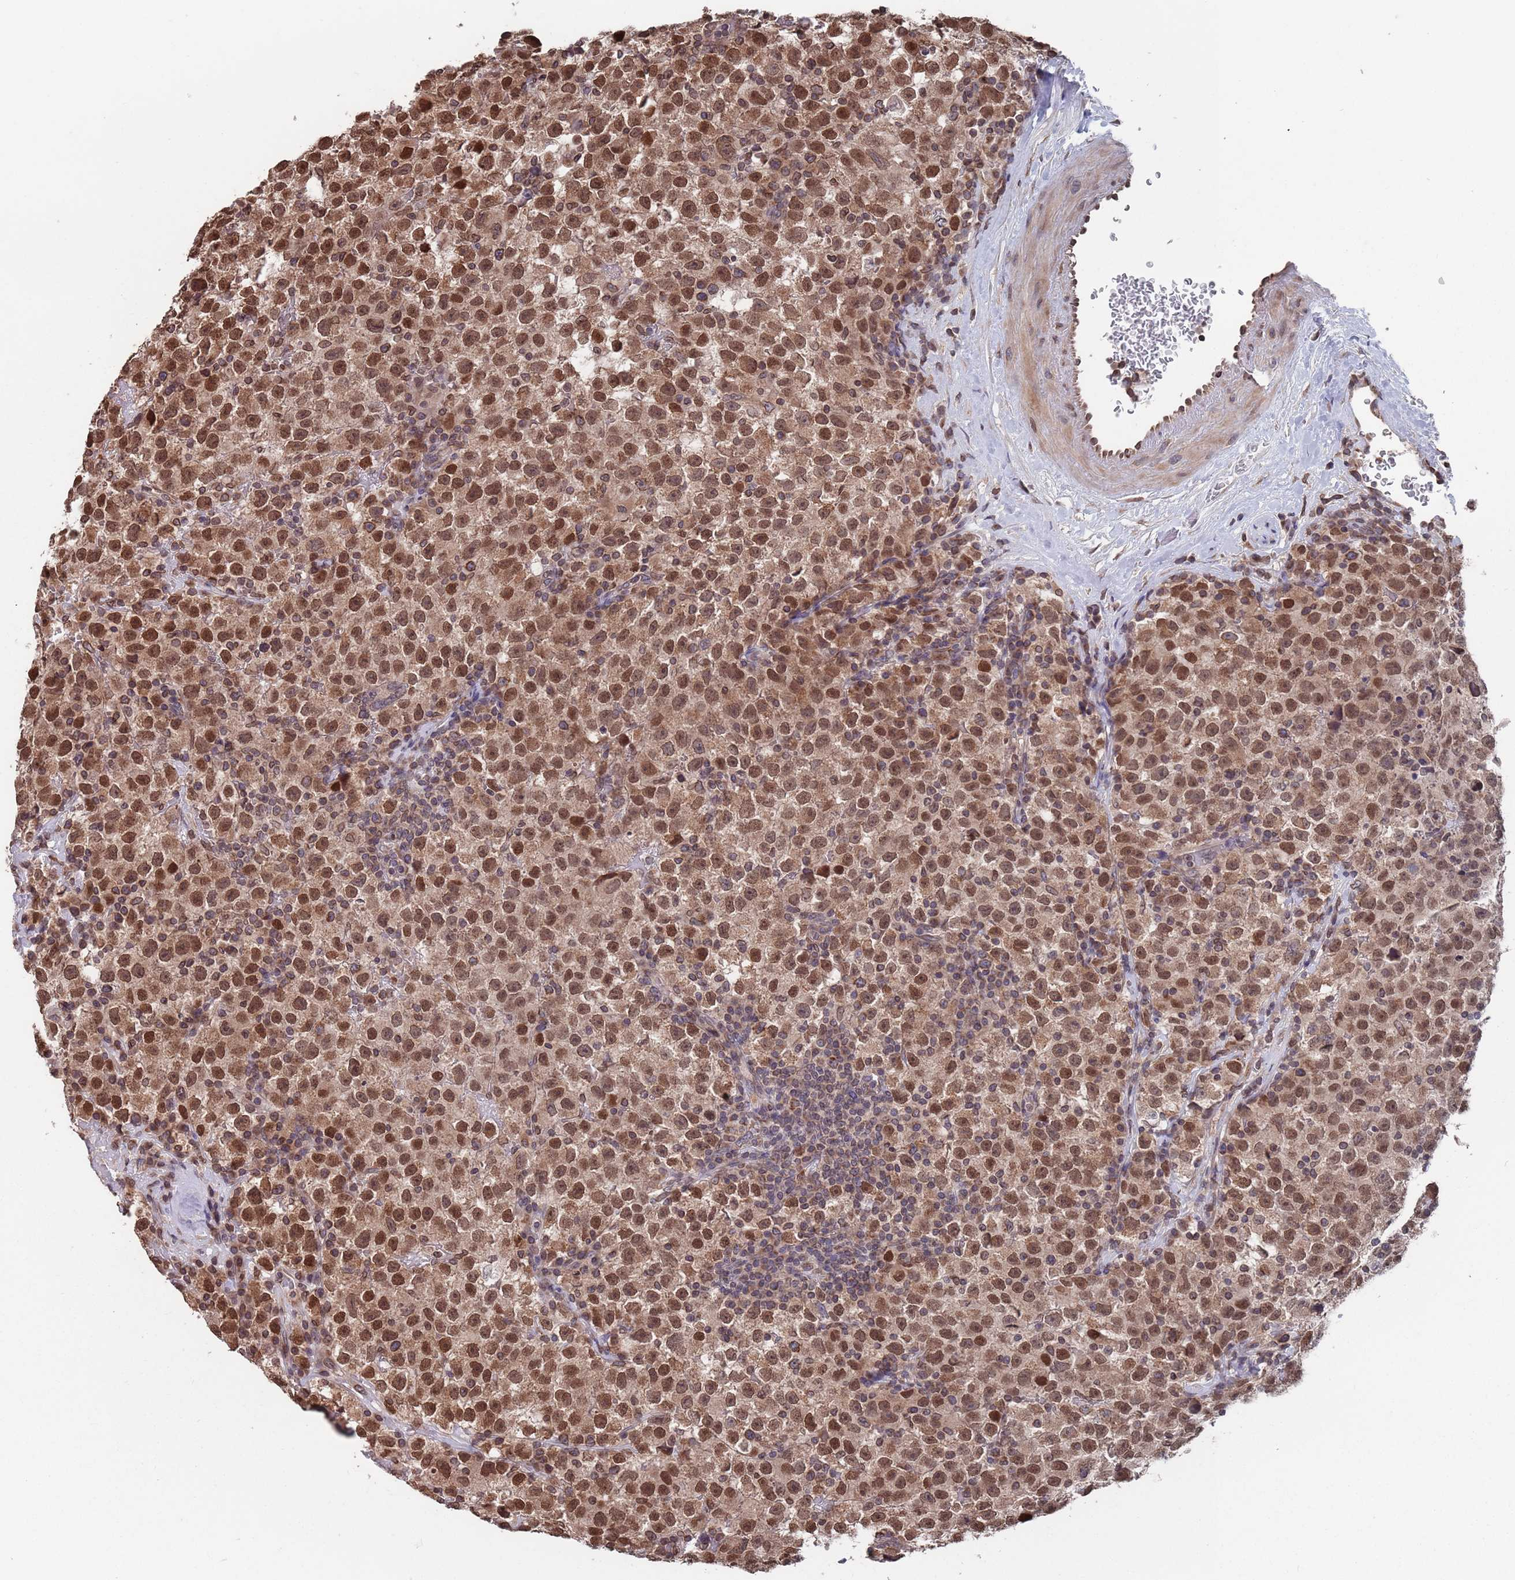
{"staining": {"intensity": "moderate", "quantity": ">75%", "location": "nuclear"}, "tissue": "testis cancer", "cell_type": "Tumor cells", "image_type": "cancer", "snomed": [{"axis": "morphology", "description": "Seminoma, NOS"}, {"axis": "topography", "description": "Testis"}], "caption": "Moderate nuclear staining is seen in approximately >75% of tumor cells in testis cancer (seminoma). (DAB (3,3'-diaminobenzidine) IHC, brown staining for protein, blue staining for nuclei).", "gene": "SDHAF3", "patient": {"sex": "male", "age": 22}}